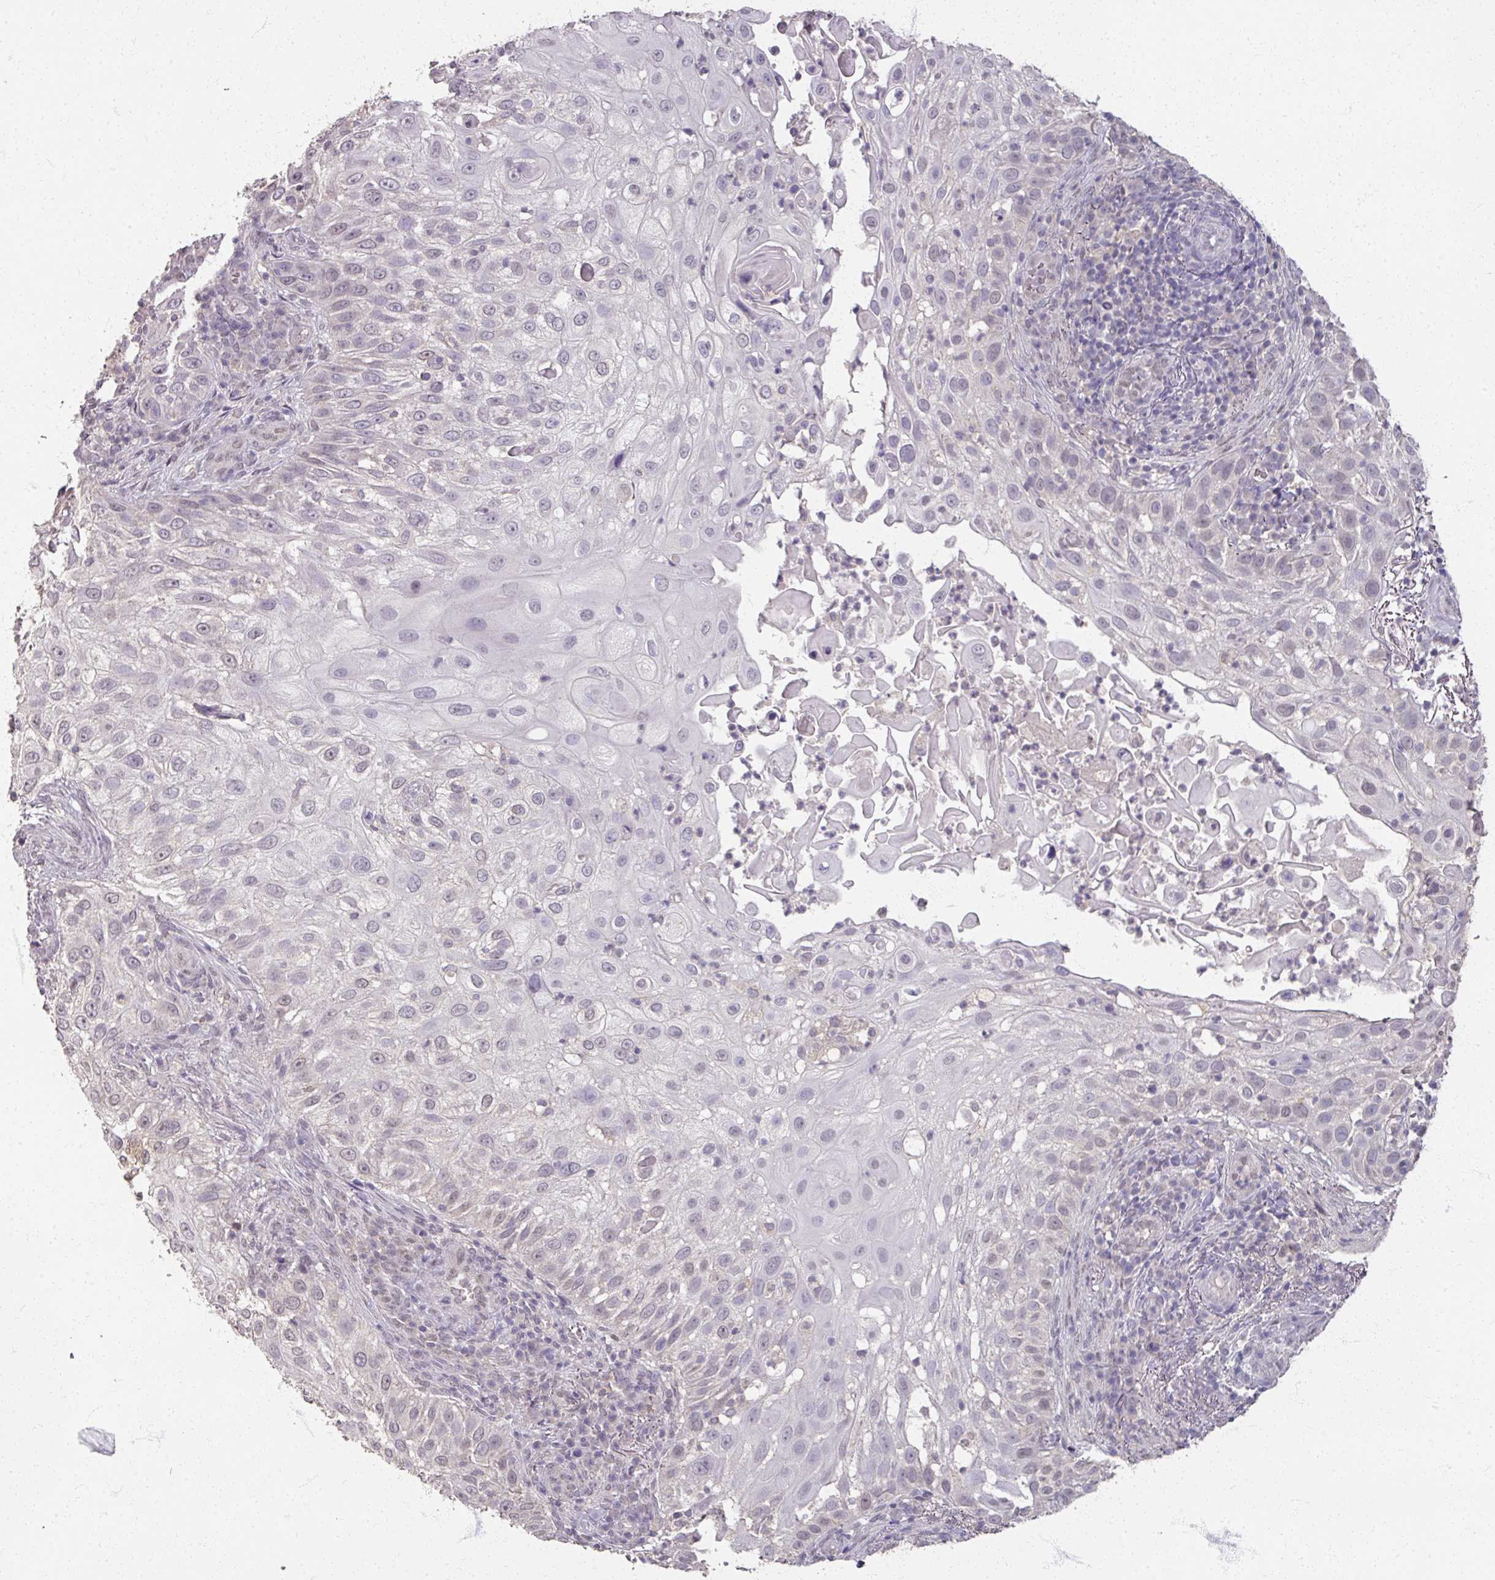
{"staining": {"intensity": "negative", "quantity": "none", "location": "none"}, "tissue": "skin cancer", "cell_type": "Tumor cells", "image_type": "cancer", "snomed": [{"axis": "morphology", "description": "Squamous cell carcinoma, NOS"}, {"axis": "topography", "description": "Skin"}], "caption": "Immunohistochemistry (IHC) photomicrograph of human skin cancer stained for a protein (brown), which reveals no staining in tumor cells.", "gene": "SOX11", "patient": {"sex": "female", "age": 44}}